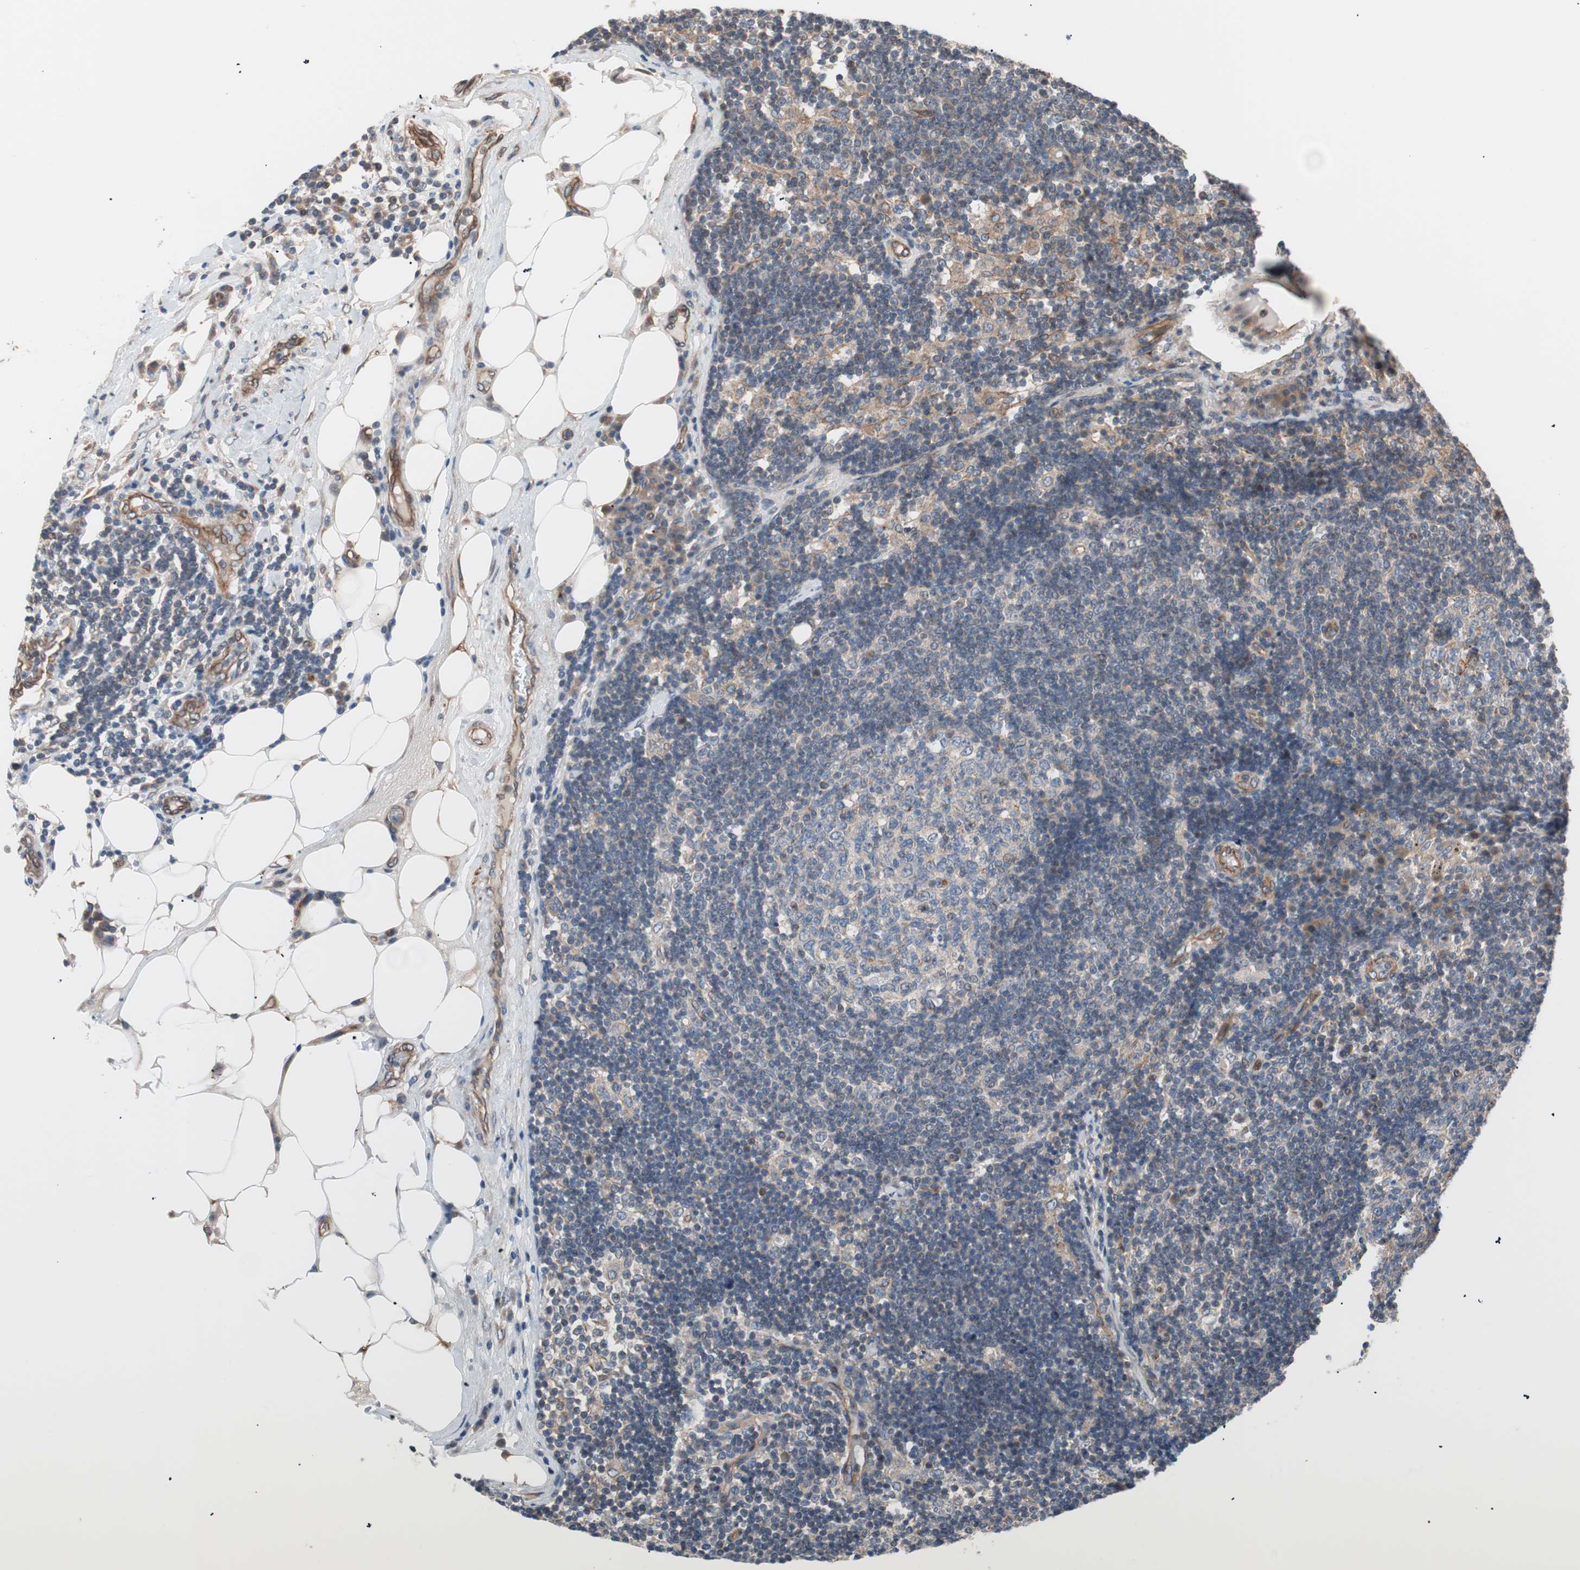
{"staining": {"intensity": "weak", "quantity": "<25%", "location": "cytoplasmic/membranous"}, "tissue": "lymph node", "cell_type": "Germinal center cells", "image_type": "normal", "snomed": [{"axis": "morphology", "description": "Normal tissue, NOS"}, {"axis": "morphology", "description": "Squamous cell carcinoma, metastatic, NOS"}, {"axis": "topography", "description": "Lymph node"}], "caption": "Image shows no significant protein positivity in germinal center cells of benign lymph node.", "gene": "SMG1", "patient": {"sex": "female", "age": 53}}